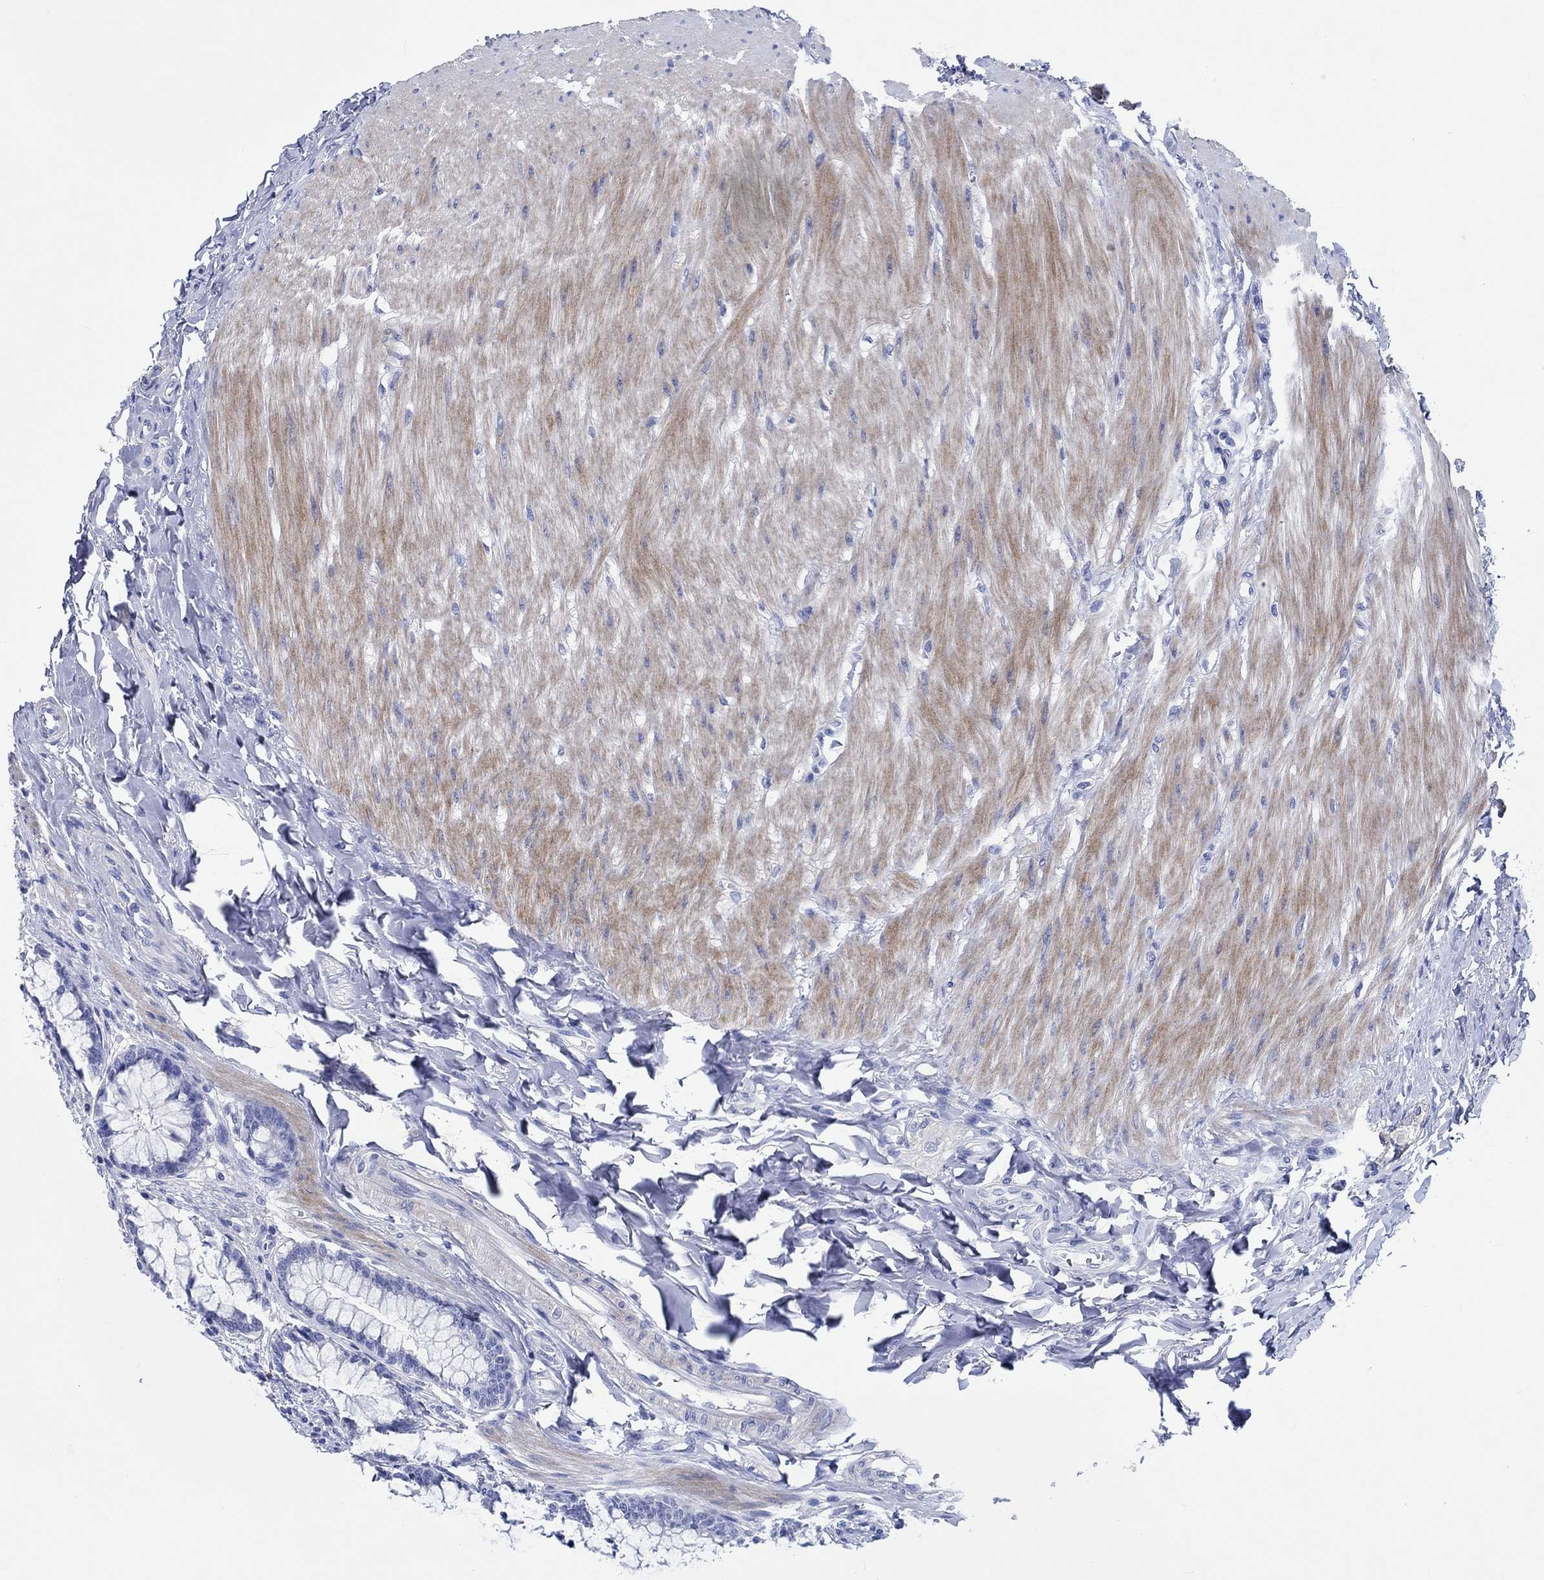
{"staining": {"intensity": "negative", "quantity": "none", "location": "none"}, "tissue": "colon", "cell_type": "Endothelial cells", "image_type": "normal", "snomed": [{"axis": "morphology", "description": "Normal tissue, NOS"}, {"axis": "topography", "description": "Colon"}], "caption": "Endothelial cells are negative for brown protein staining in normal colon. (Stains: DAB (3,3'-diaminobenzidine) immunohistochemistry with hematoxylin counter stain, Microscopy: brightfield microscopy at high magnification).", "gene": "SHISA4", "patient": {"sex": "female", "age": 65}}